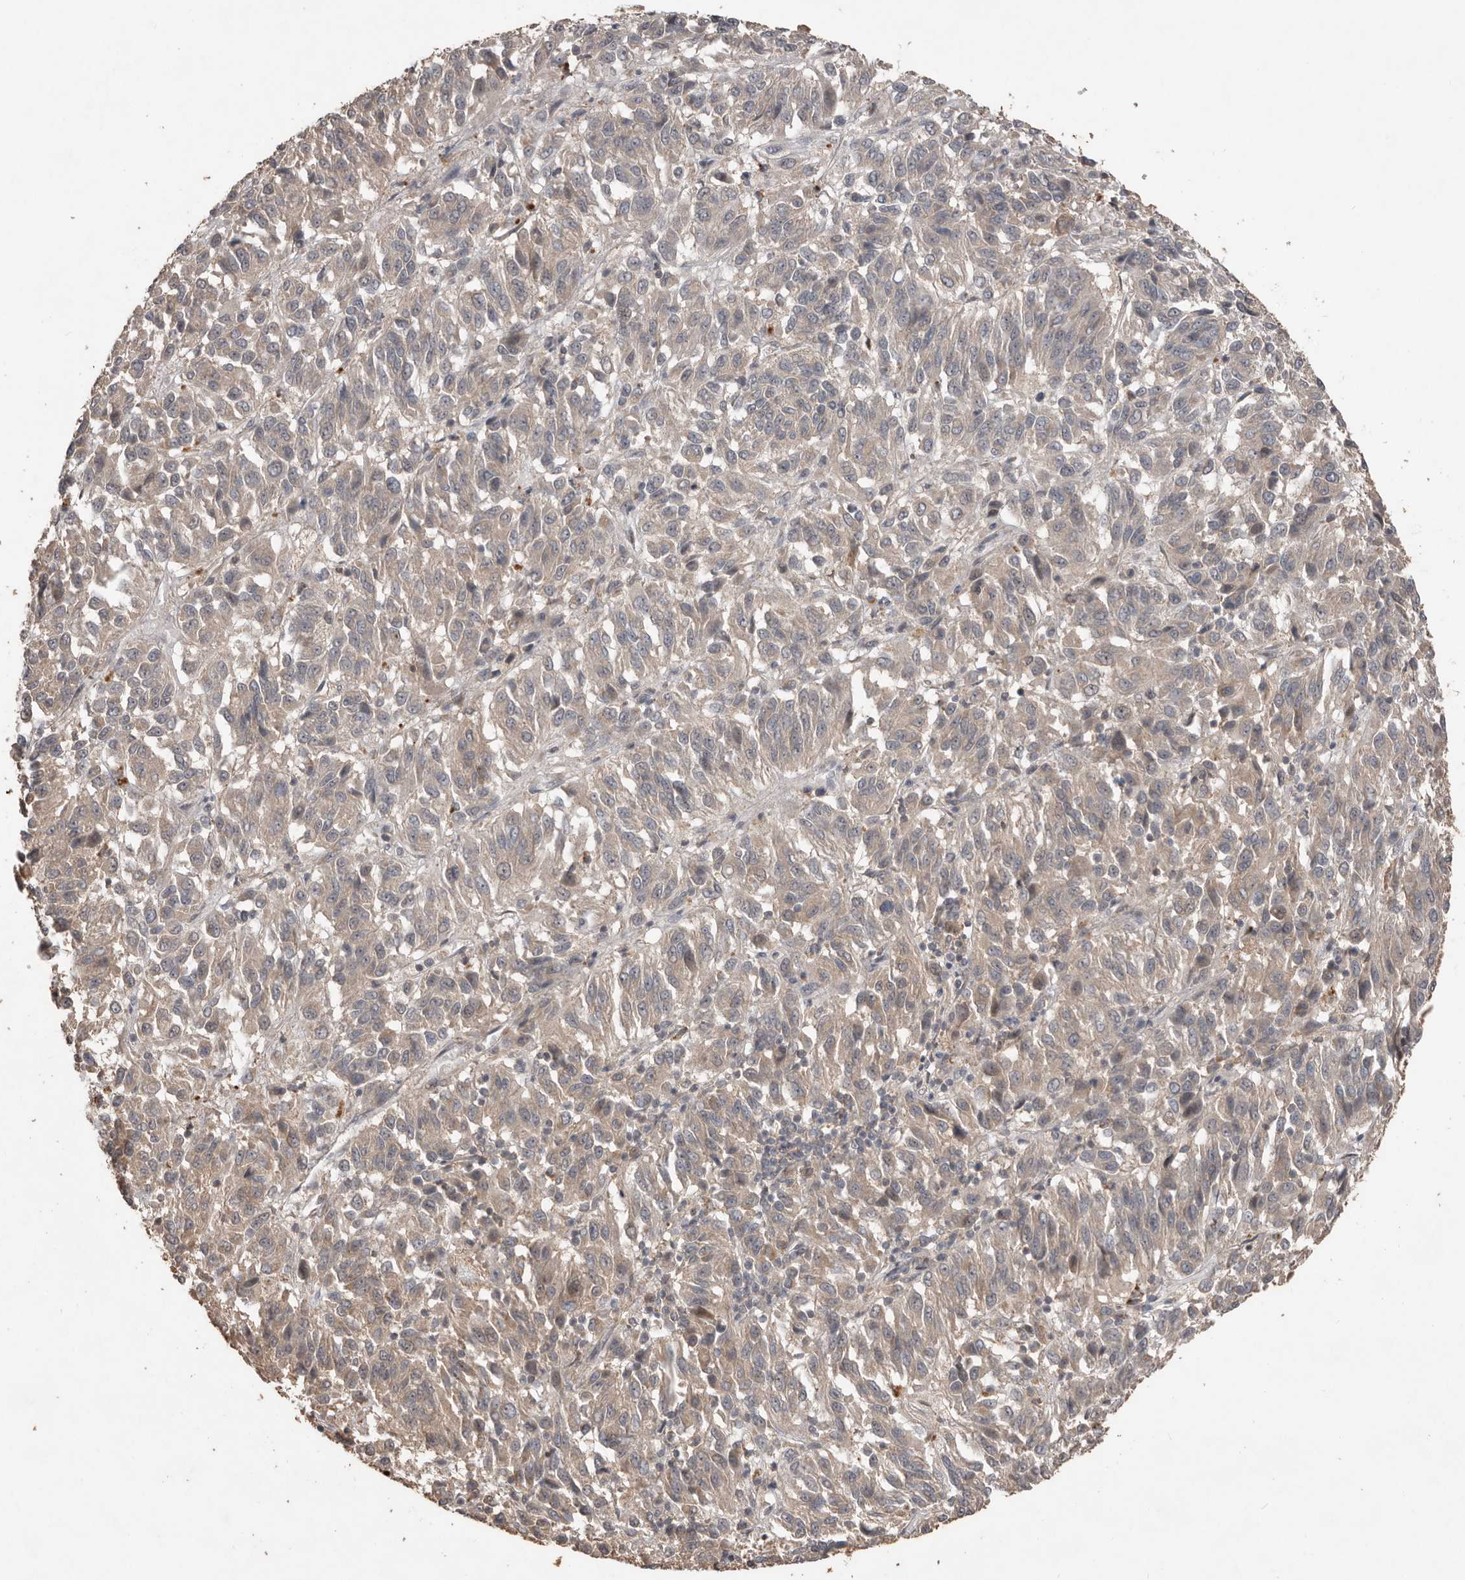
{"staining": {"intensity": "weak", "quantity": ">75%", "location": "cytoplasmic/membranous"}, "tissue": "melanoma", "cell_type": "Tumor cells", "image_type": "cancer", "snomed": [{"axis": "morphology", "description": "Malignant melanoma, Metastatic site"}, {"axis": "topography", "description": "Lung"}], "caption": "Immunohistochemical staining of human malignant melanoma (metastatic site) displays weak cytoplasmic/membranous protein staining in approximately >75% of tumor cells.", "gene": "BAMBI", "patient": {"sex": "male", "age": 64}}